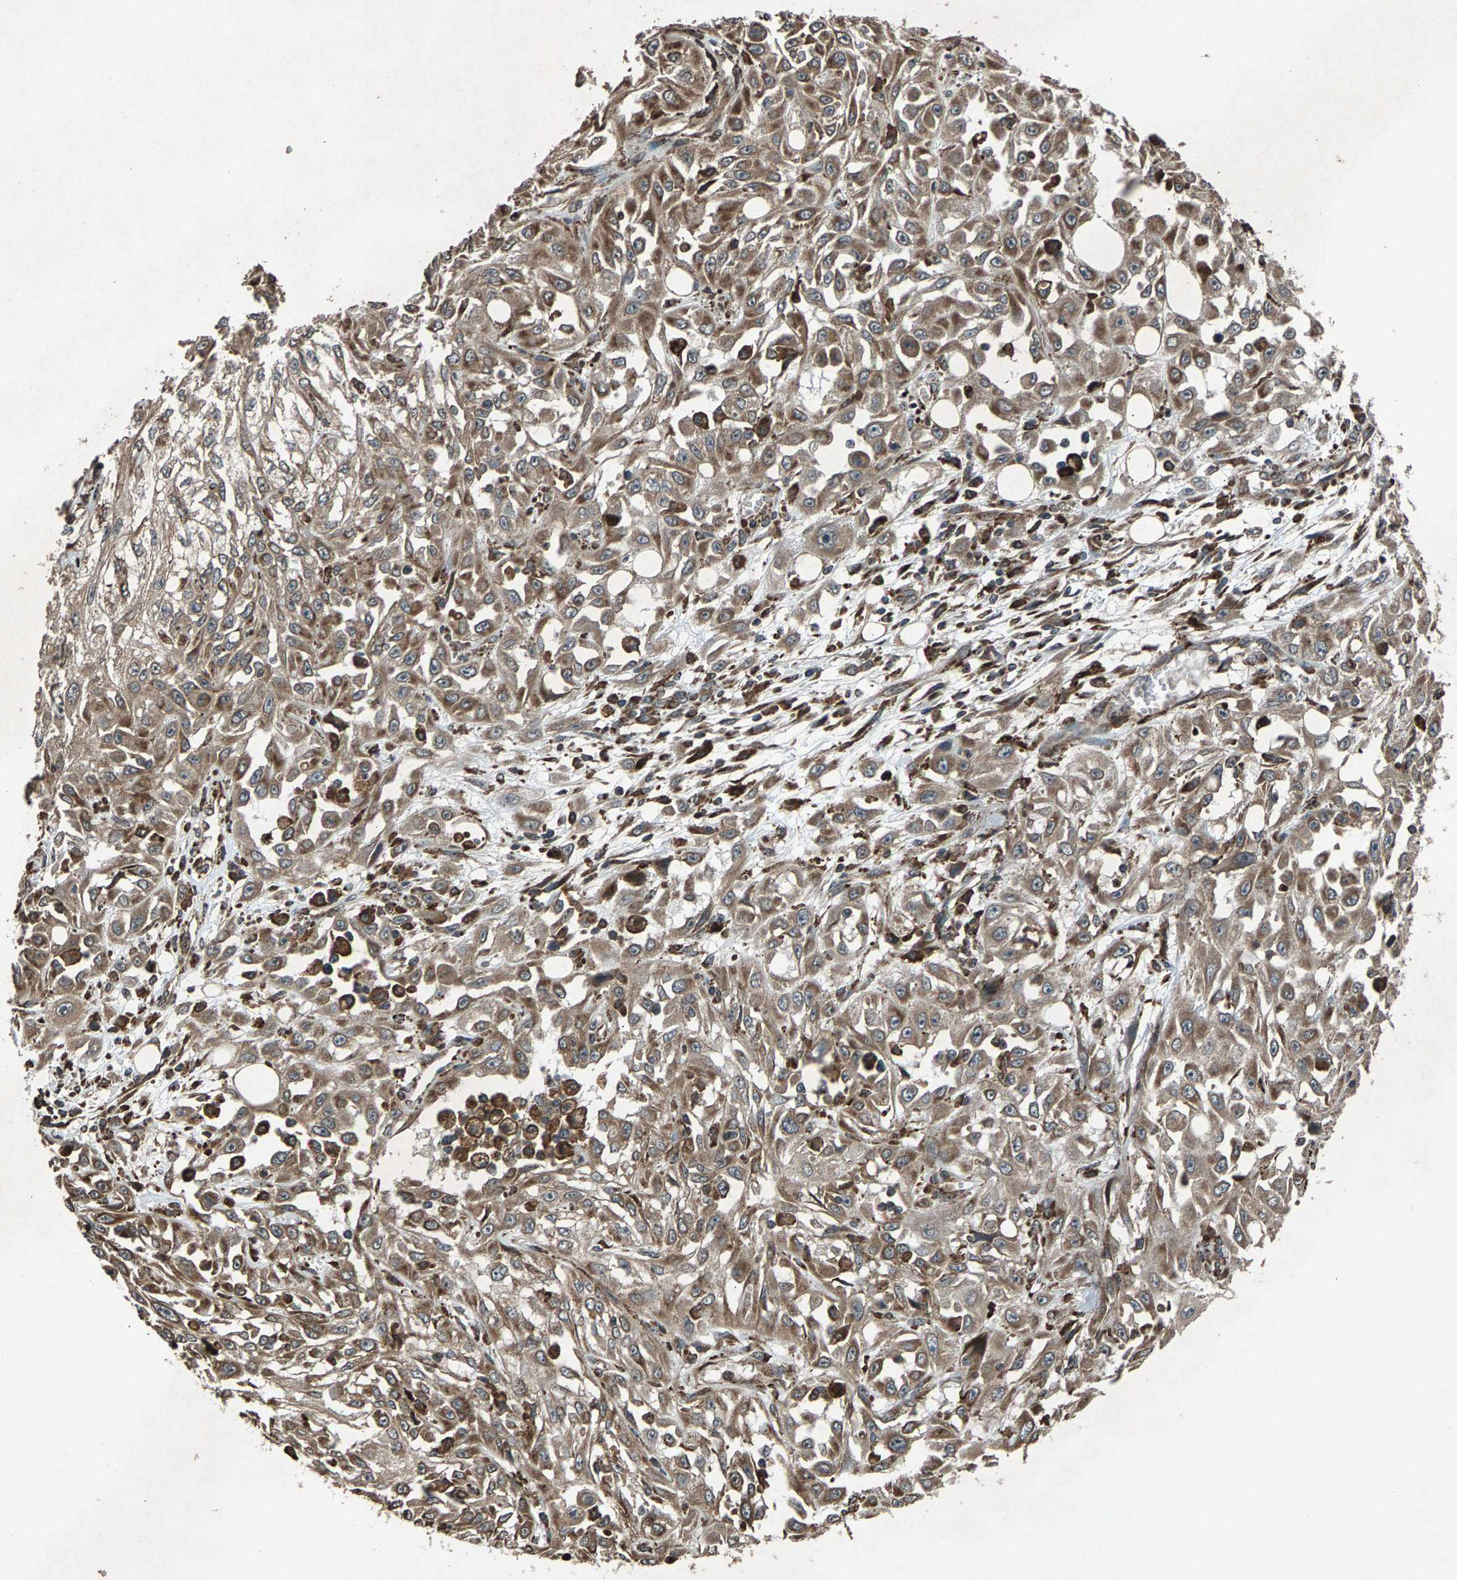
{"staining": {"intensity": "weak", "quantity": ">75%", "location": "cytoplasmic/membranous"}, "tissue": "skin cancer", "cell_type": "Tumor cells", "image_type": "cancer", "snomed": [{"axis": "morphology", "description": "Squamous cell carcinoma, NOS"}, {"axis": "morphology", "description": "Squamous cell carcinoma, metastatic, NOS"}, {"axis": "topography", "description": "Skin"}, {"axis": "topography", "description": "Lymph node"}], "caption": "Immunohistochemical staining of human skin metastatic squamous cell carcinoma displays weak cytoplasmic/membranous protein expression in approximately >75% of tumor cells.", "gene": "CALR", "patient": {"sex": "male", "age": 75}}